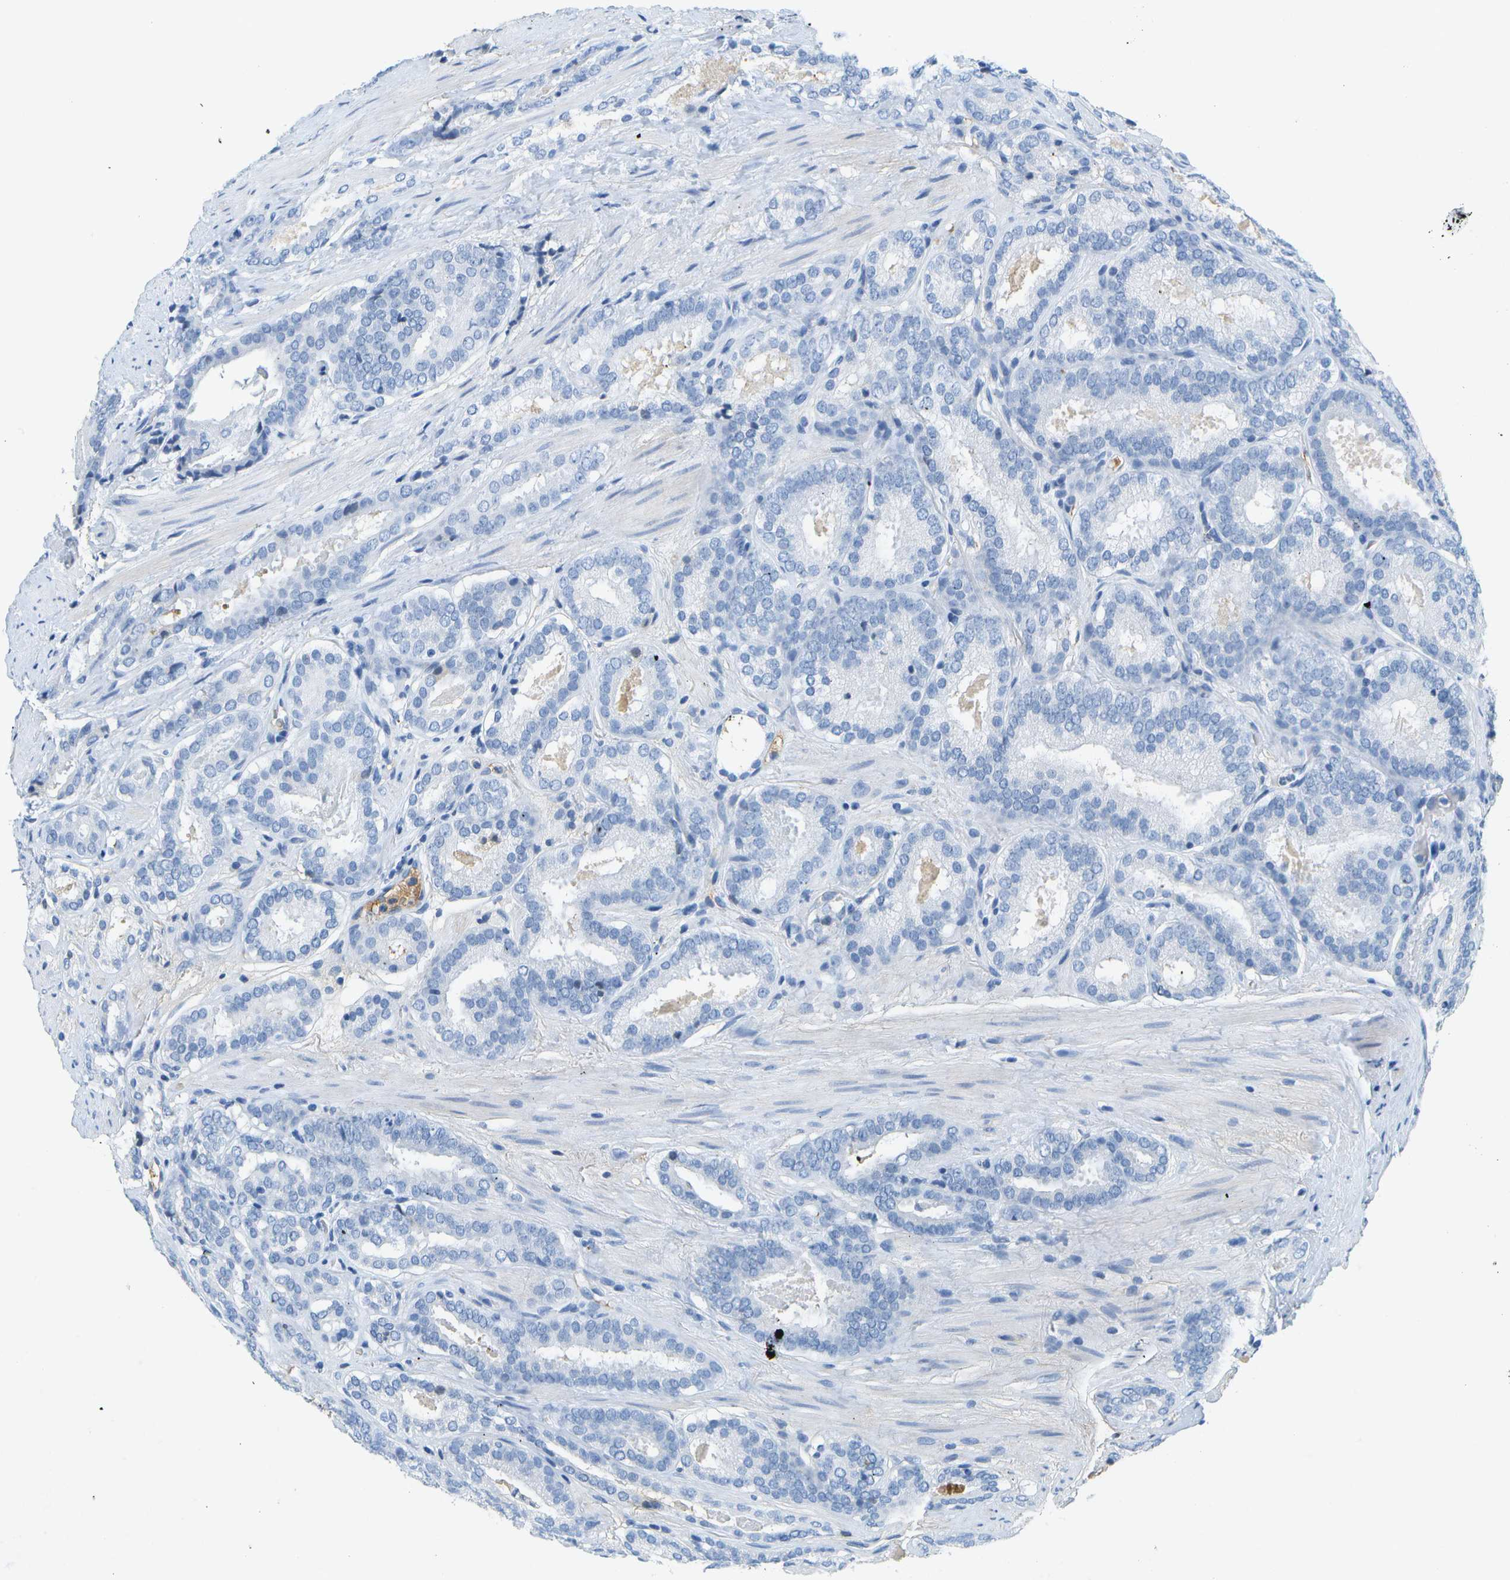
{"staining": {"intensity": "negative", "quantity": "none", "location": "none"}, "tissue": "prostate cancer", "cell_type": "Tumor cells", "image_type": "cancer", "snomed": [{"axis": "morphology", "description": "Adenocarcinoma, Low grade"}, {"axis": "topography", "description": "Prostate"}], "caption": "DAB (3,3'-diaminobenzidine) immunohistochemical staining of prostate low-grade adenocarcinoma shows no significant staining in tumor cells.", "gene": "SERPINA1", "patient": {"sex": "male", "age": 69}}